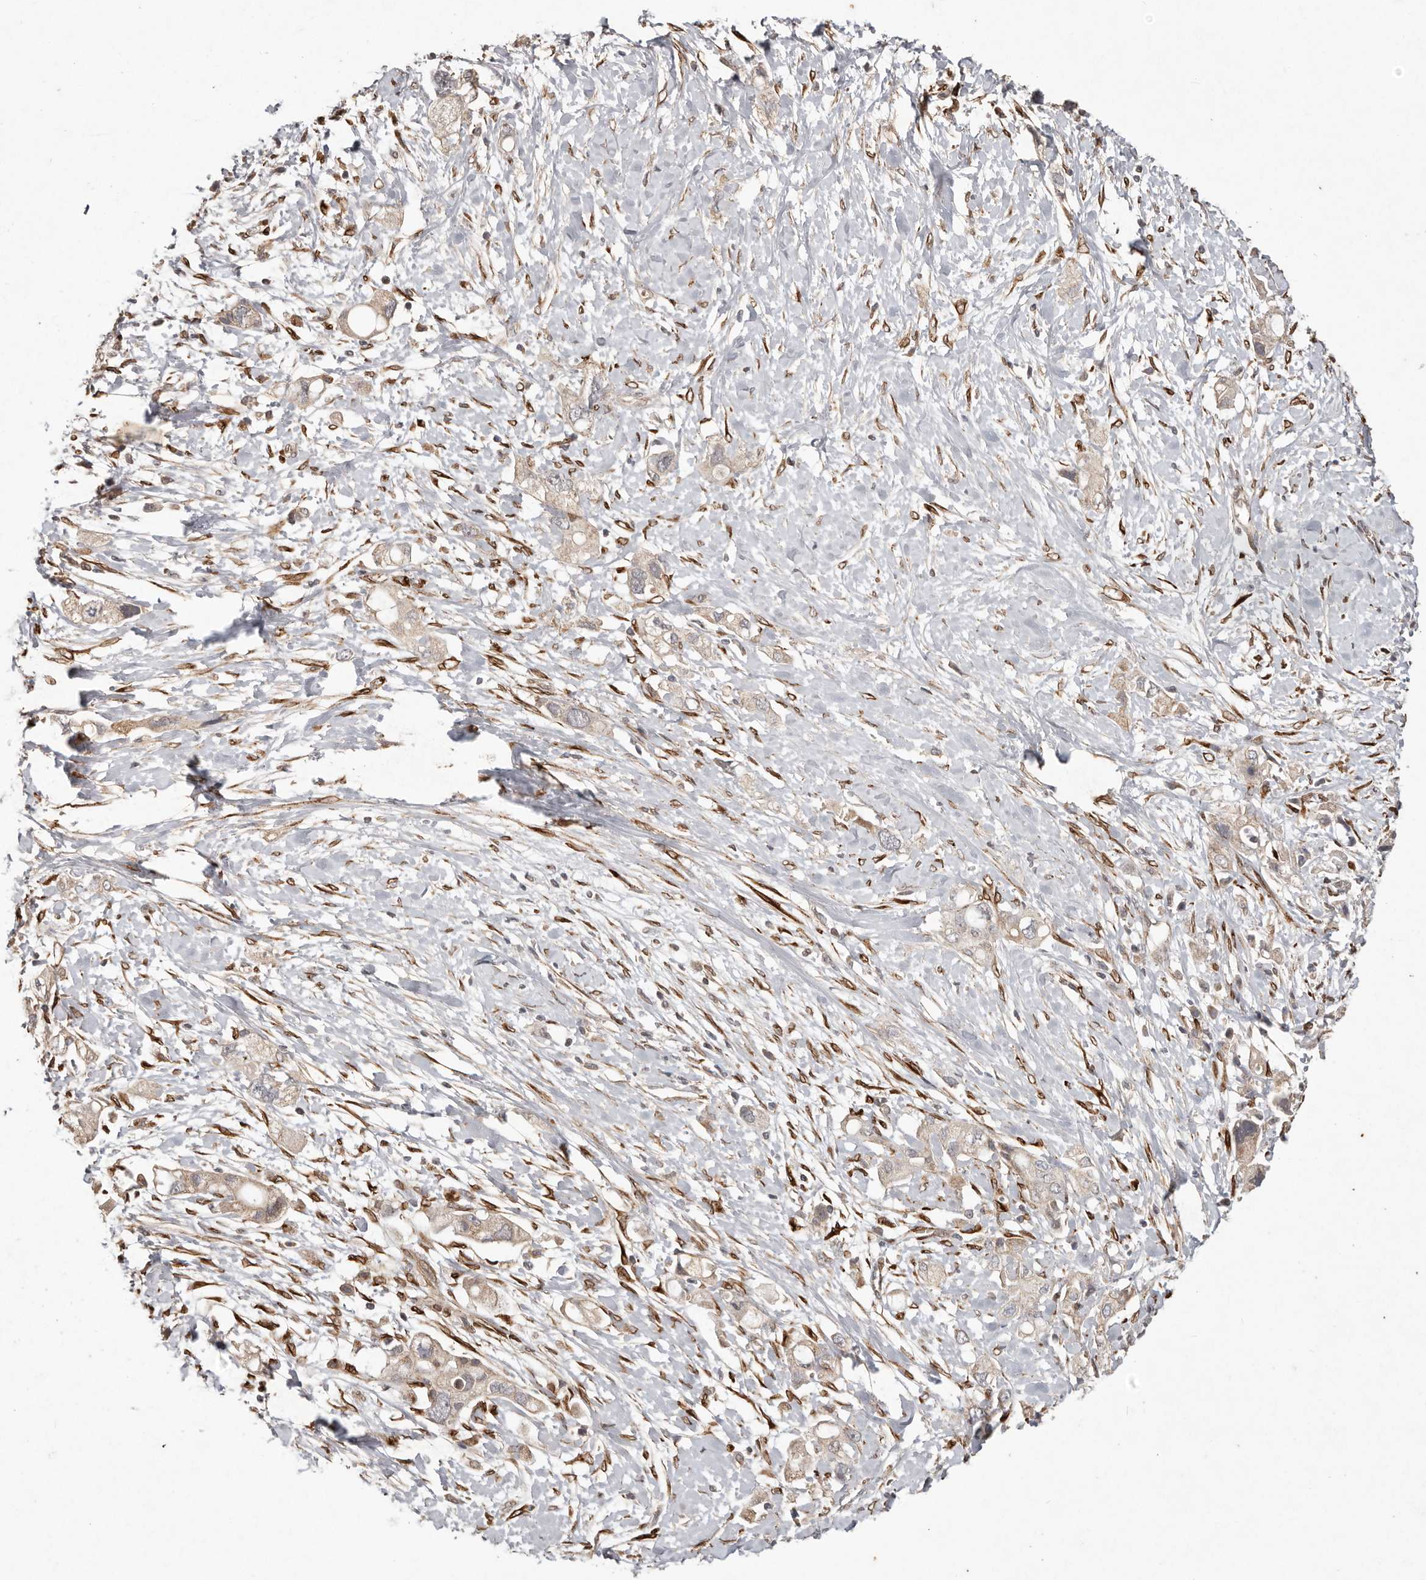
{"staining": {"intensity": "weak", "quantity": "25%-75%", "location": "cytoplasmic/membranous"}, "tissue": "pancreatic cancer", "cell_type": "Tumor cells", "image_type": "cancer", "snomed": [{"axis": "morphology", "description": "Adenocarcinoma, NOS"}, {"axis": "topography", "description": "Pancreas"}], "caption": "This micrograph shows IHC staining of pancreatic cancer, with low weak cytoplasmic/membranous positivity in approximately 25%-75% of tumor cells.", "gene": "PLOD2", "patient": {"sex": "female", "age": 56}}